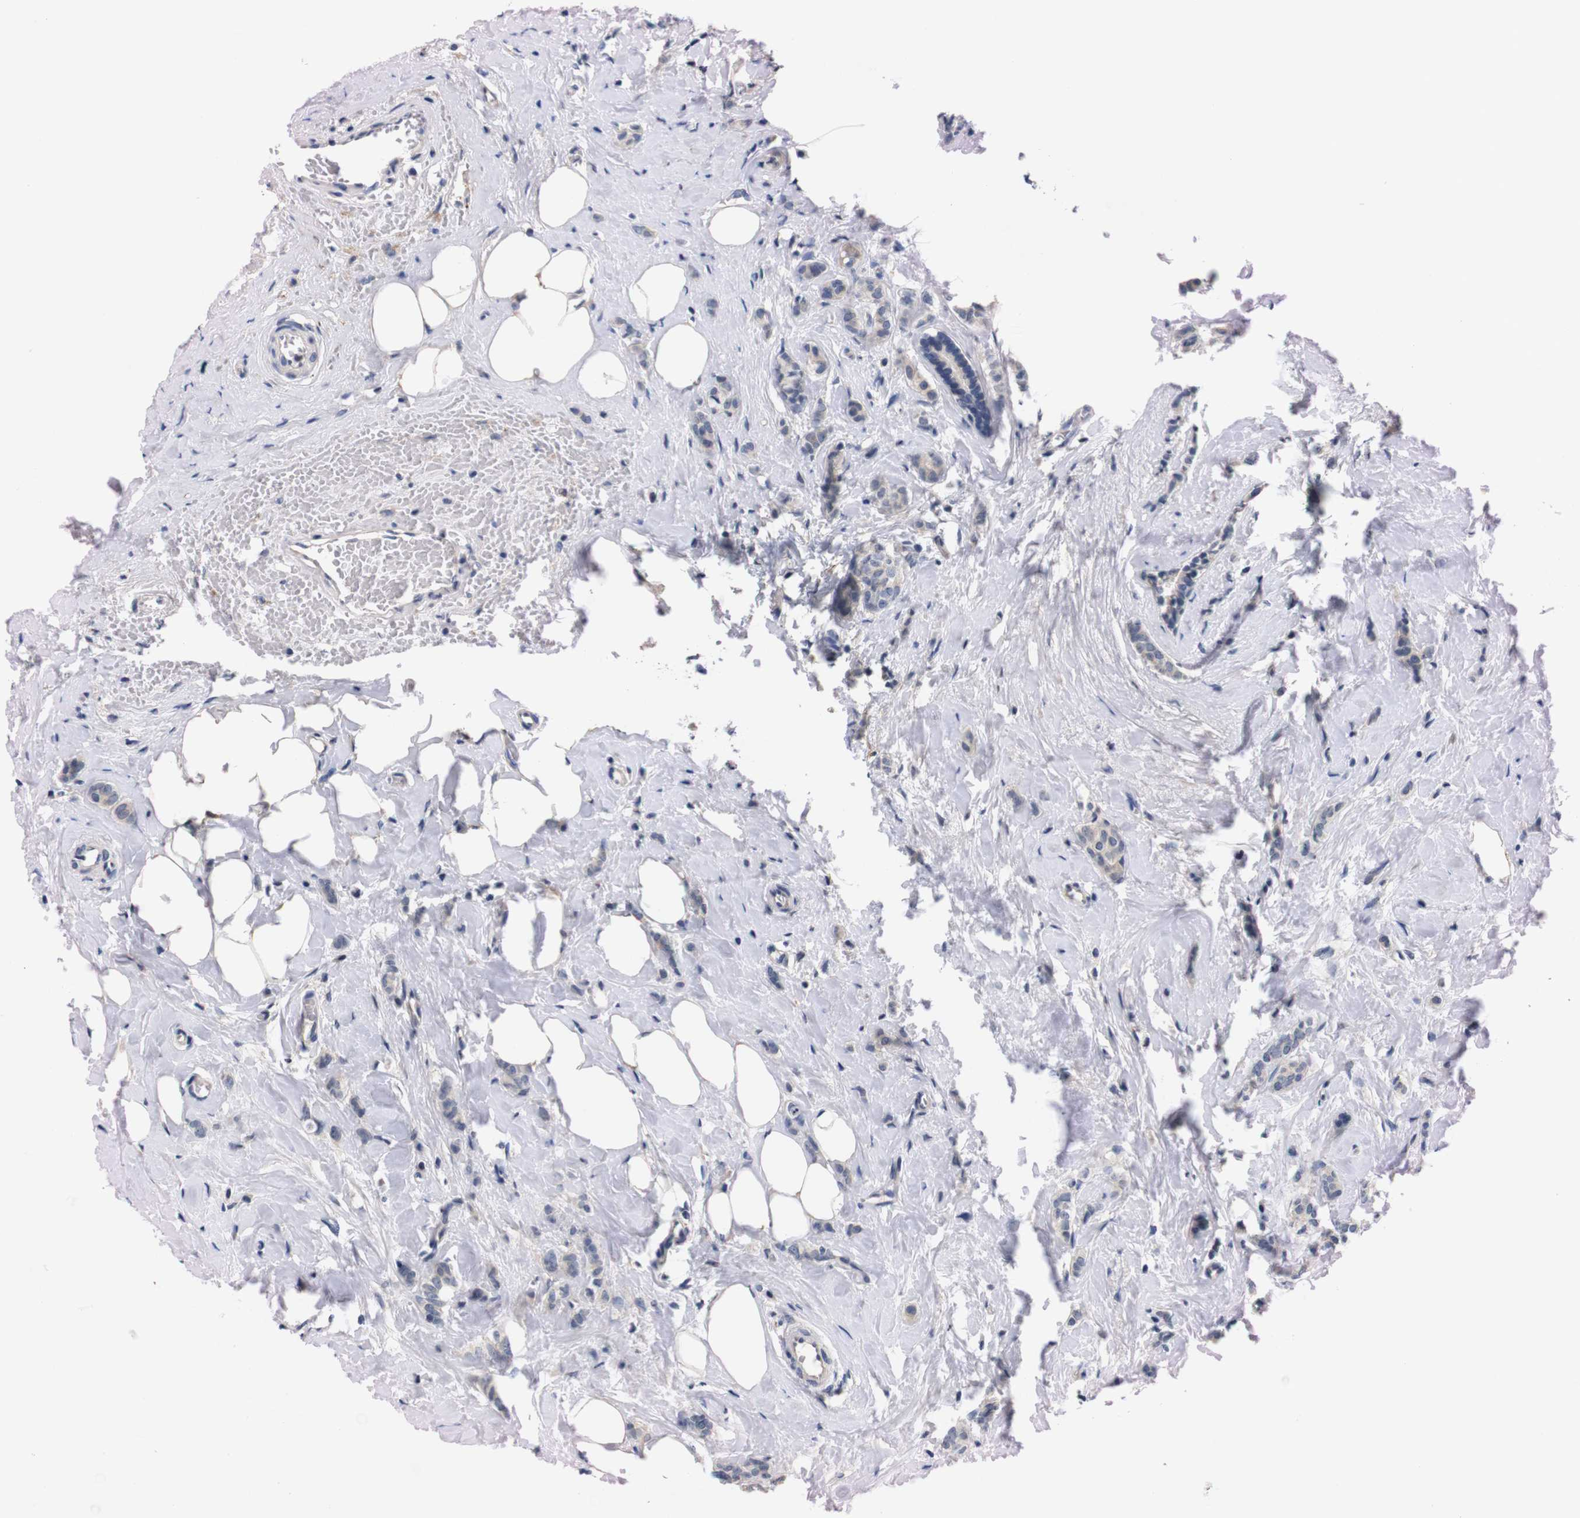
{"staining": {"intensity": "negative", "quantity": "none", "location": "none"}, "tissue": "breast cancer", "cell_type": "Tumor cells", "image_type": "cancer", "snomed": [{"axis": "morphology", "description": "Lobular carcinoma"}, {"axis": "topography", "description": "Breast"}], "caption": "Human breast cancer (lobular carcinoma) stained for a protein using IHC displays no positivity in tumor cells.", "gene": "TNFRSF21", "patient": {"sex": "female", "age": 60}}